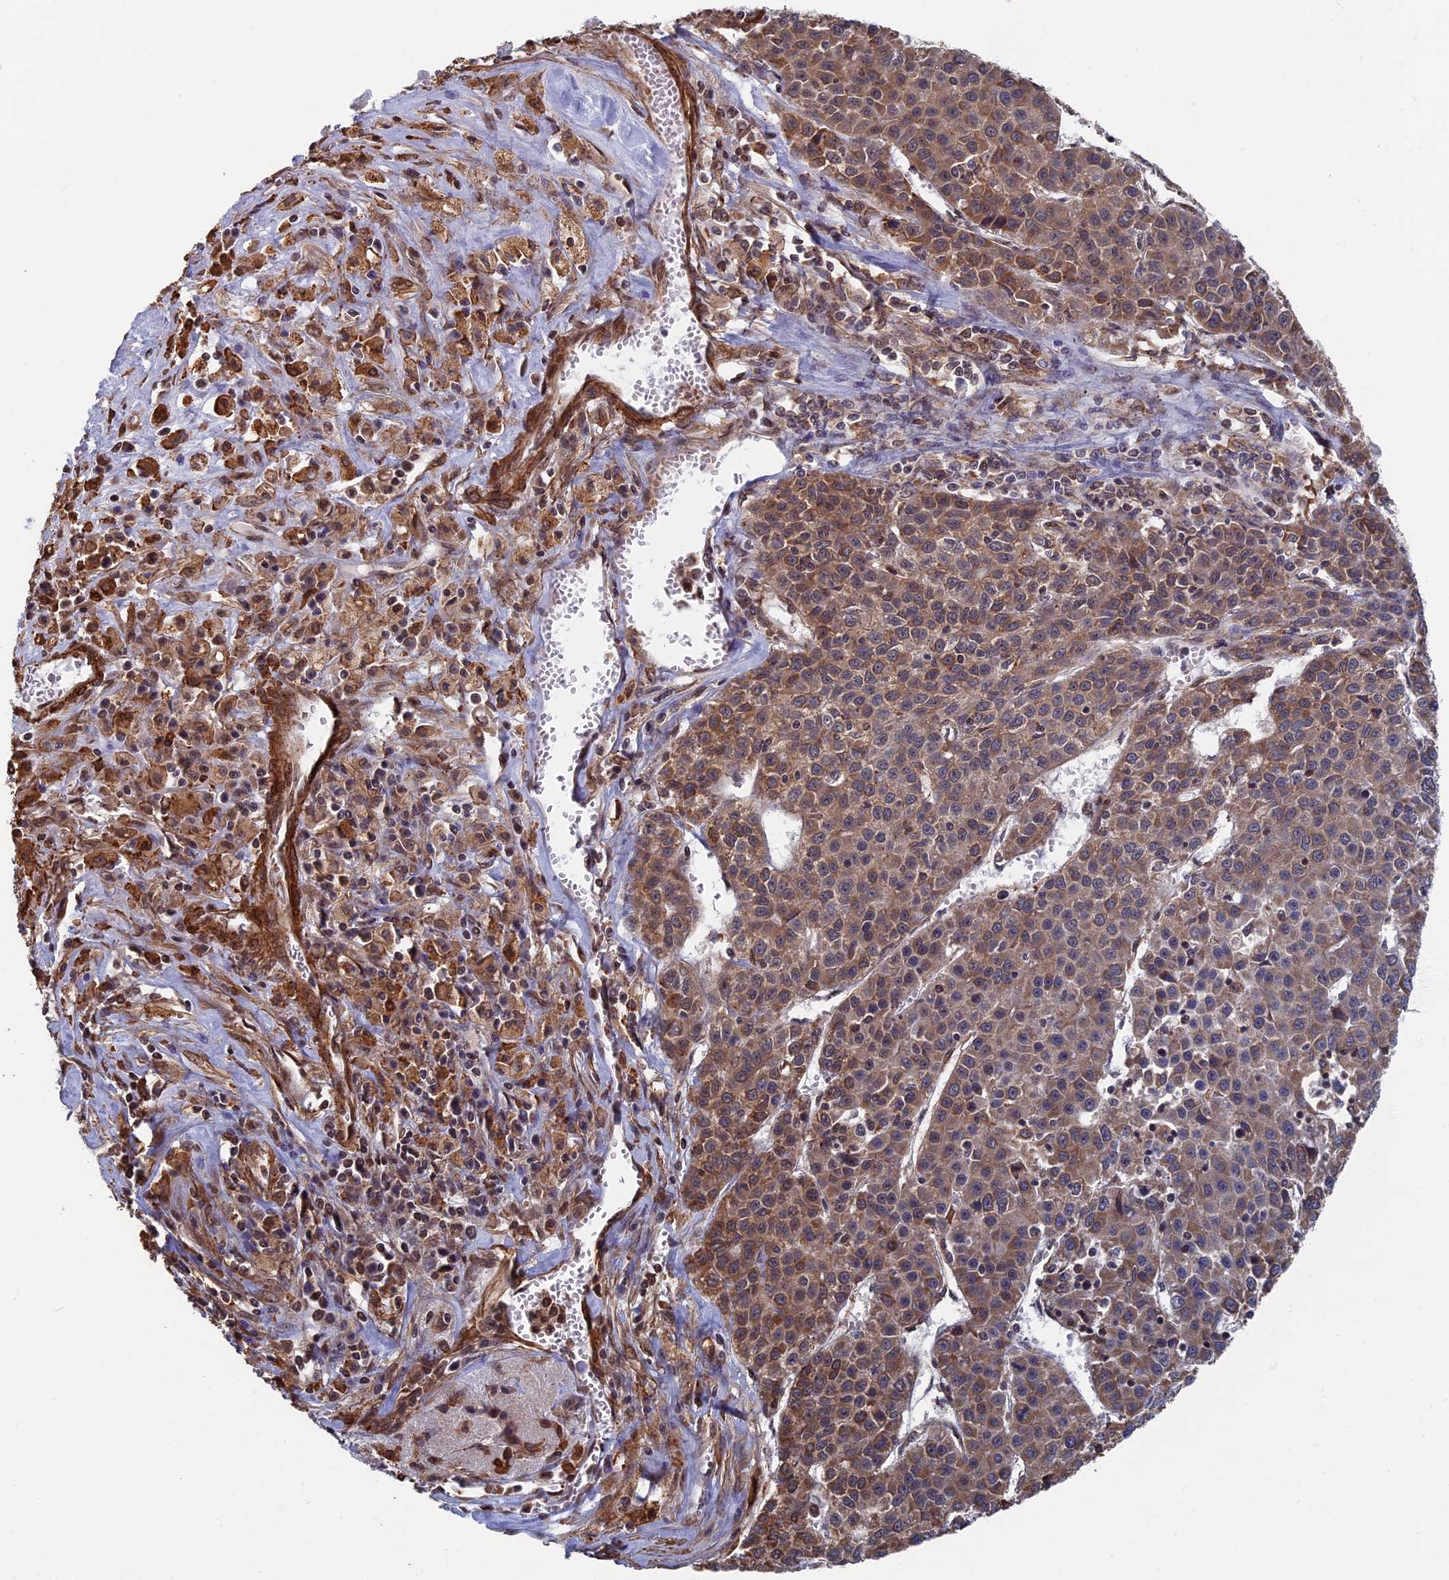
{"staining": {"intensity": "moderate", "quantity": ">75%", "location": "cytoplasmic/membranous"}, "tissue": "liver cancer", "cell_type": "Tumor cells", "image_type": "cancer", "snomed": [{"axis": "morphology", "description": "Carcinoma, Hepatocellular, NOS"}, {"axis": "topography", "description": "Liver"}], "caption": "DAB immunohistochemical staining of human liver cancer (hepatocellular carcinoma) demonstrates moderate cytoplasmic/membranous protein staining in about >75% of tumor cells.", "gene": "CTDP1", "patient": {"sex": "female", "age": 53}}